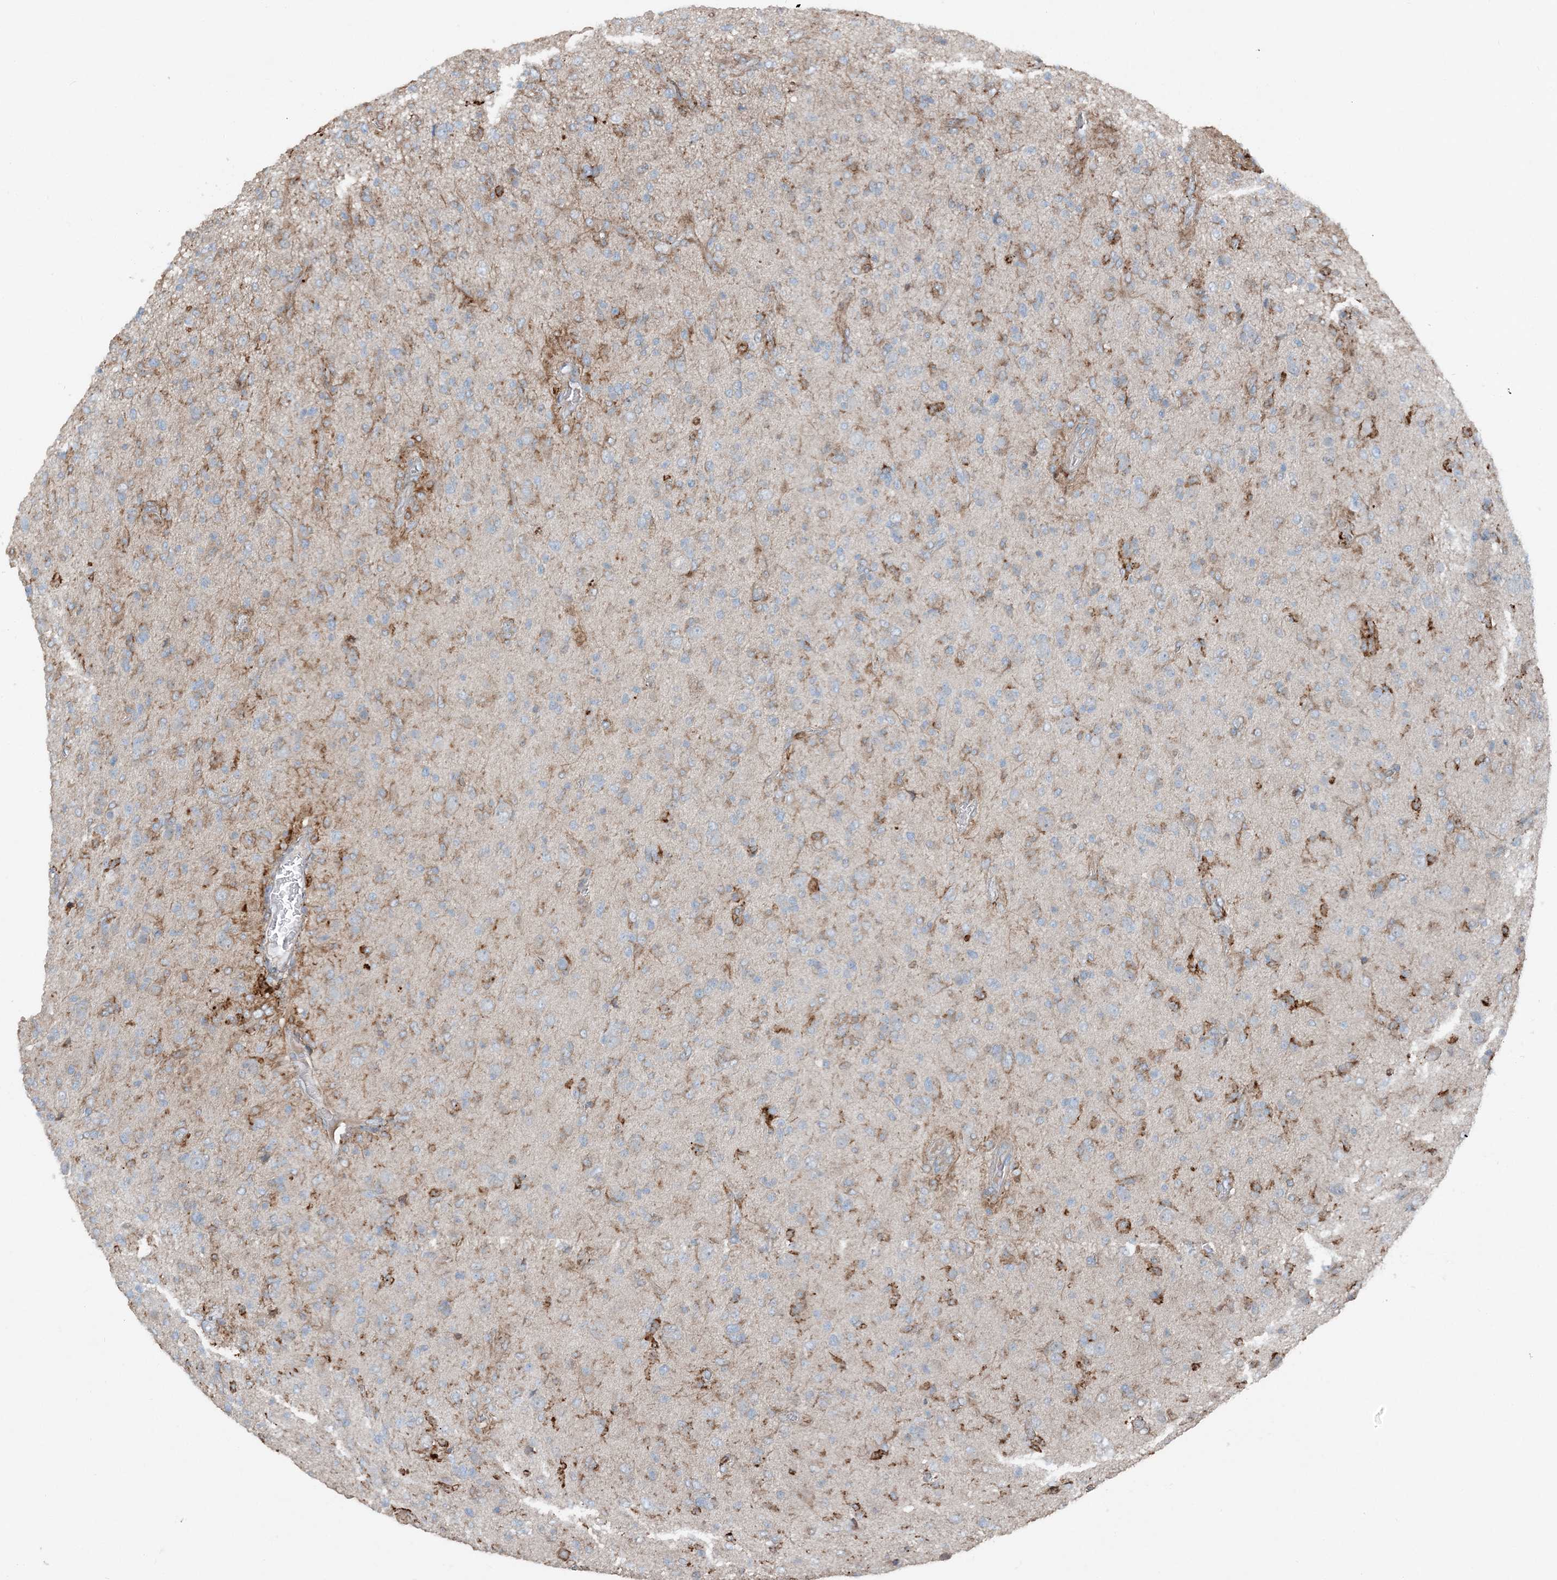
{"staining": {"intensity": "negative", "quantity": "none", "location": "none"}, "tissue": "glioma", "cell_type": "Tumor cells", "image_type": "cancer", "snomed": [{"axis": "morphology", "description": "Glioma, malignant, High grade"}, {"axis": "topography", "description": "Brain"}], "caption": "This is an IHC image of high-grade glioma (malignant). There is no expression in tumor cells.", "gene": "KY", "patient": {"sex": "female", "age": 57}}